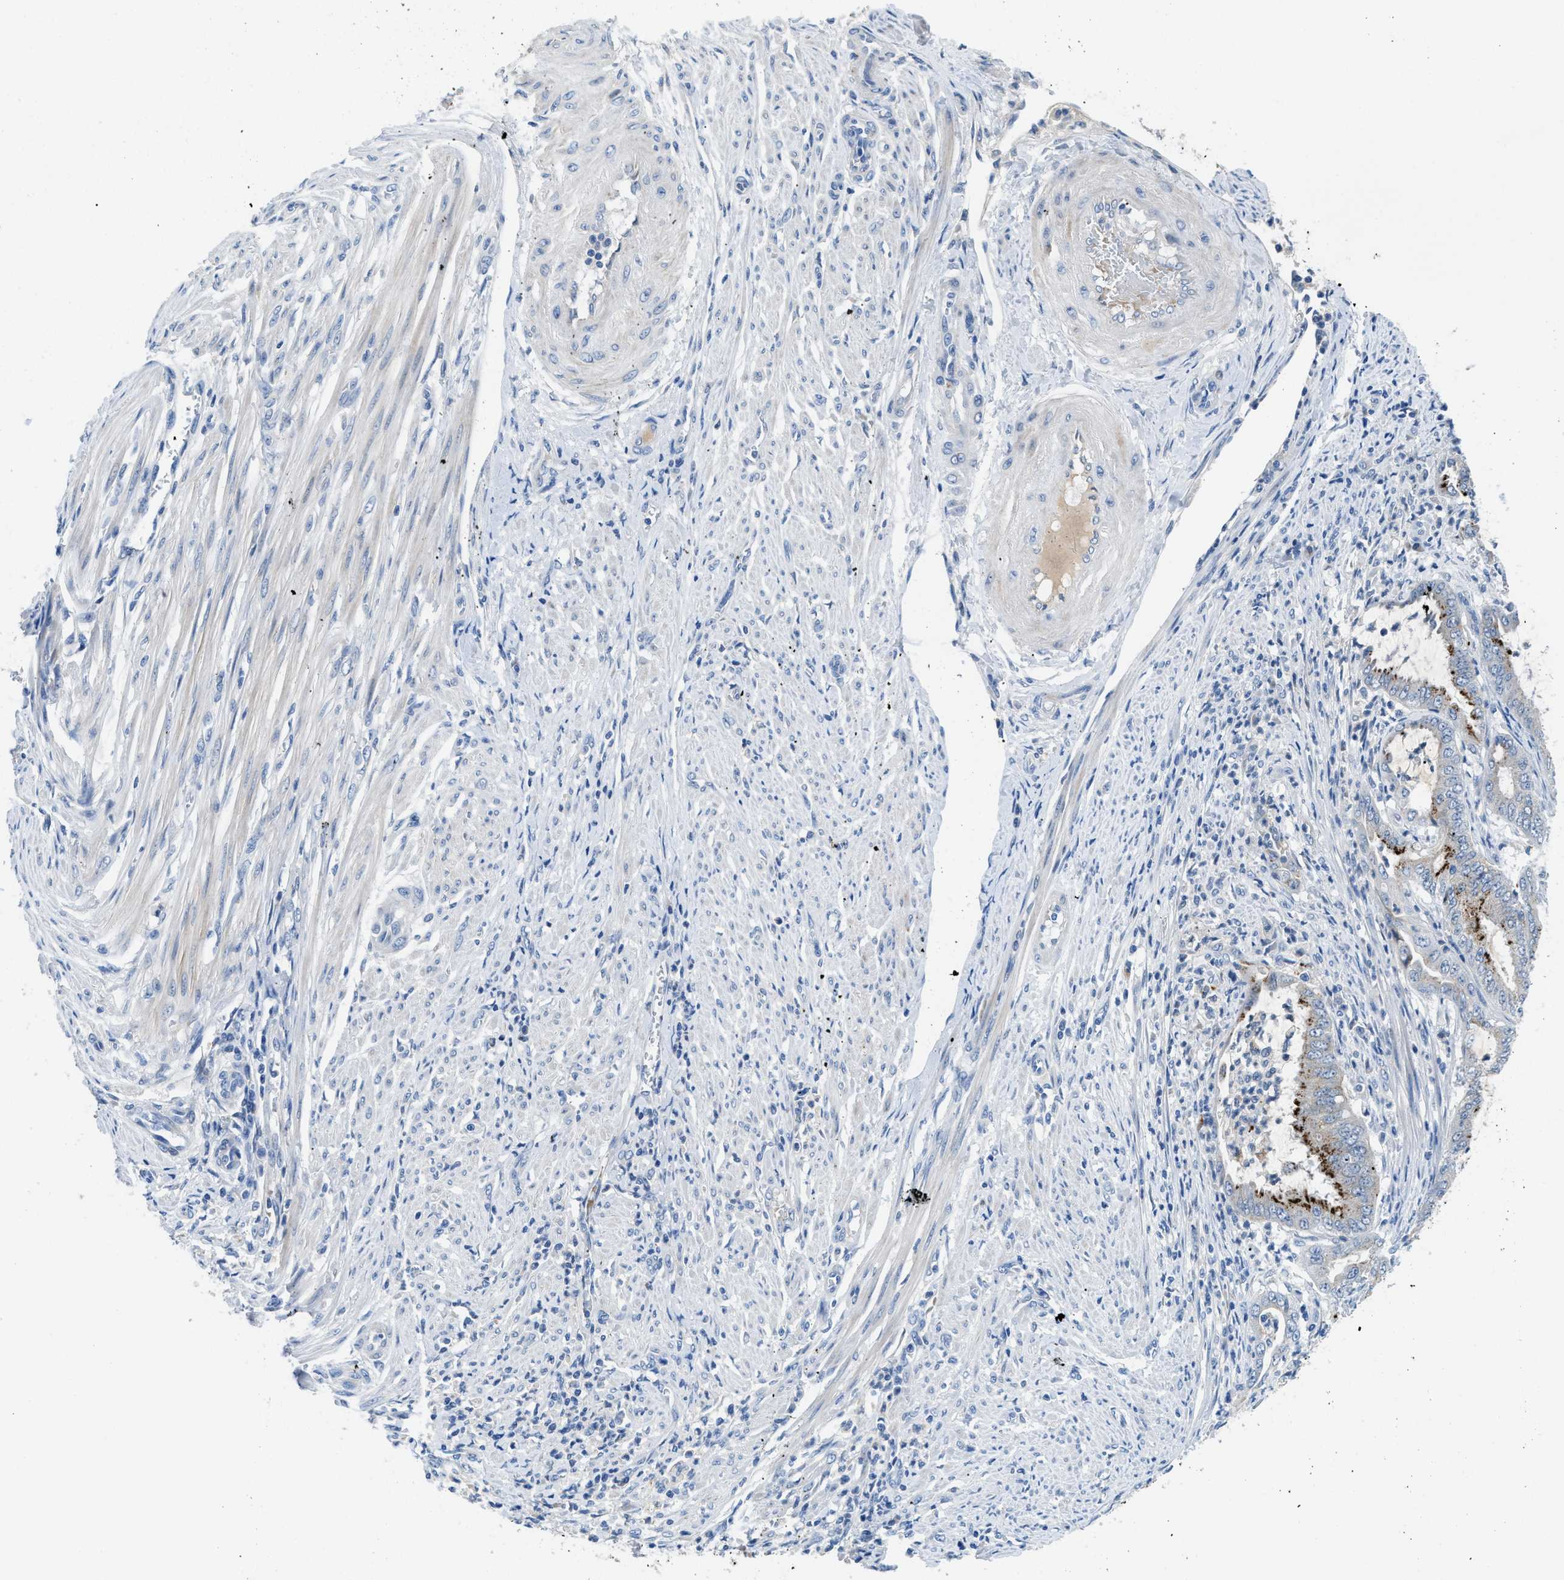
{"staining": {"intensity": "moderate", "quantity": "25%-75%", "location": "cytoplasmic/membranous"}, "tissue": "endometrial cancer", "cell_type": "Tumor cells", "image_type": "cancer", "snomed": [{"axis": "morphology", "description": "Adenocarcinoma, NOS"}, {"axis": "topography", "description": "Endometrium"}], "caption": "A micrograph showing moderate cytoplasmic/membranous positivity in approximately 25%-75% of tumor cells in endometrial adenocarcinoma, as visualized by brown immunohistochemical staining.", "gene": "TSPAN3", "patient": {"sex": "female", "age": 70}}